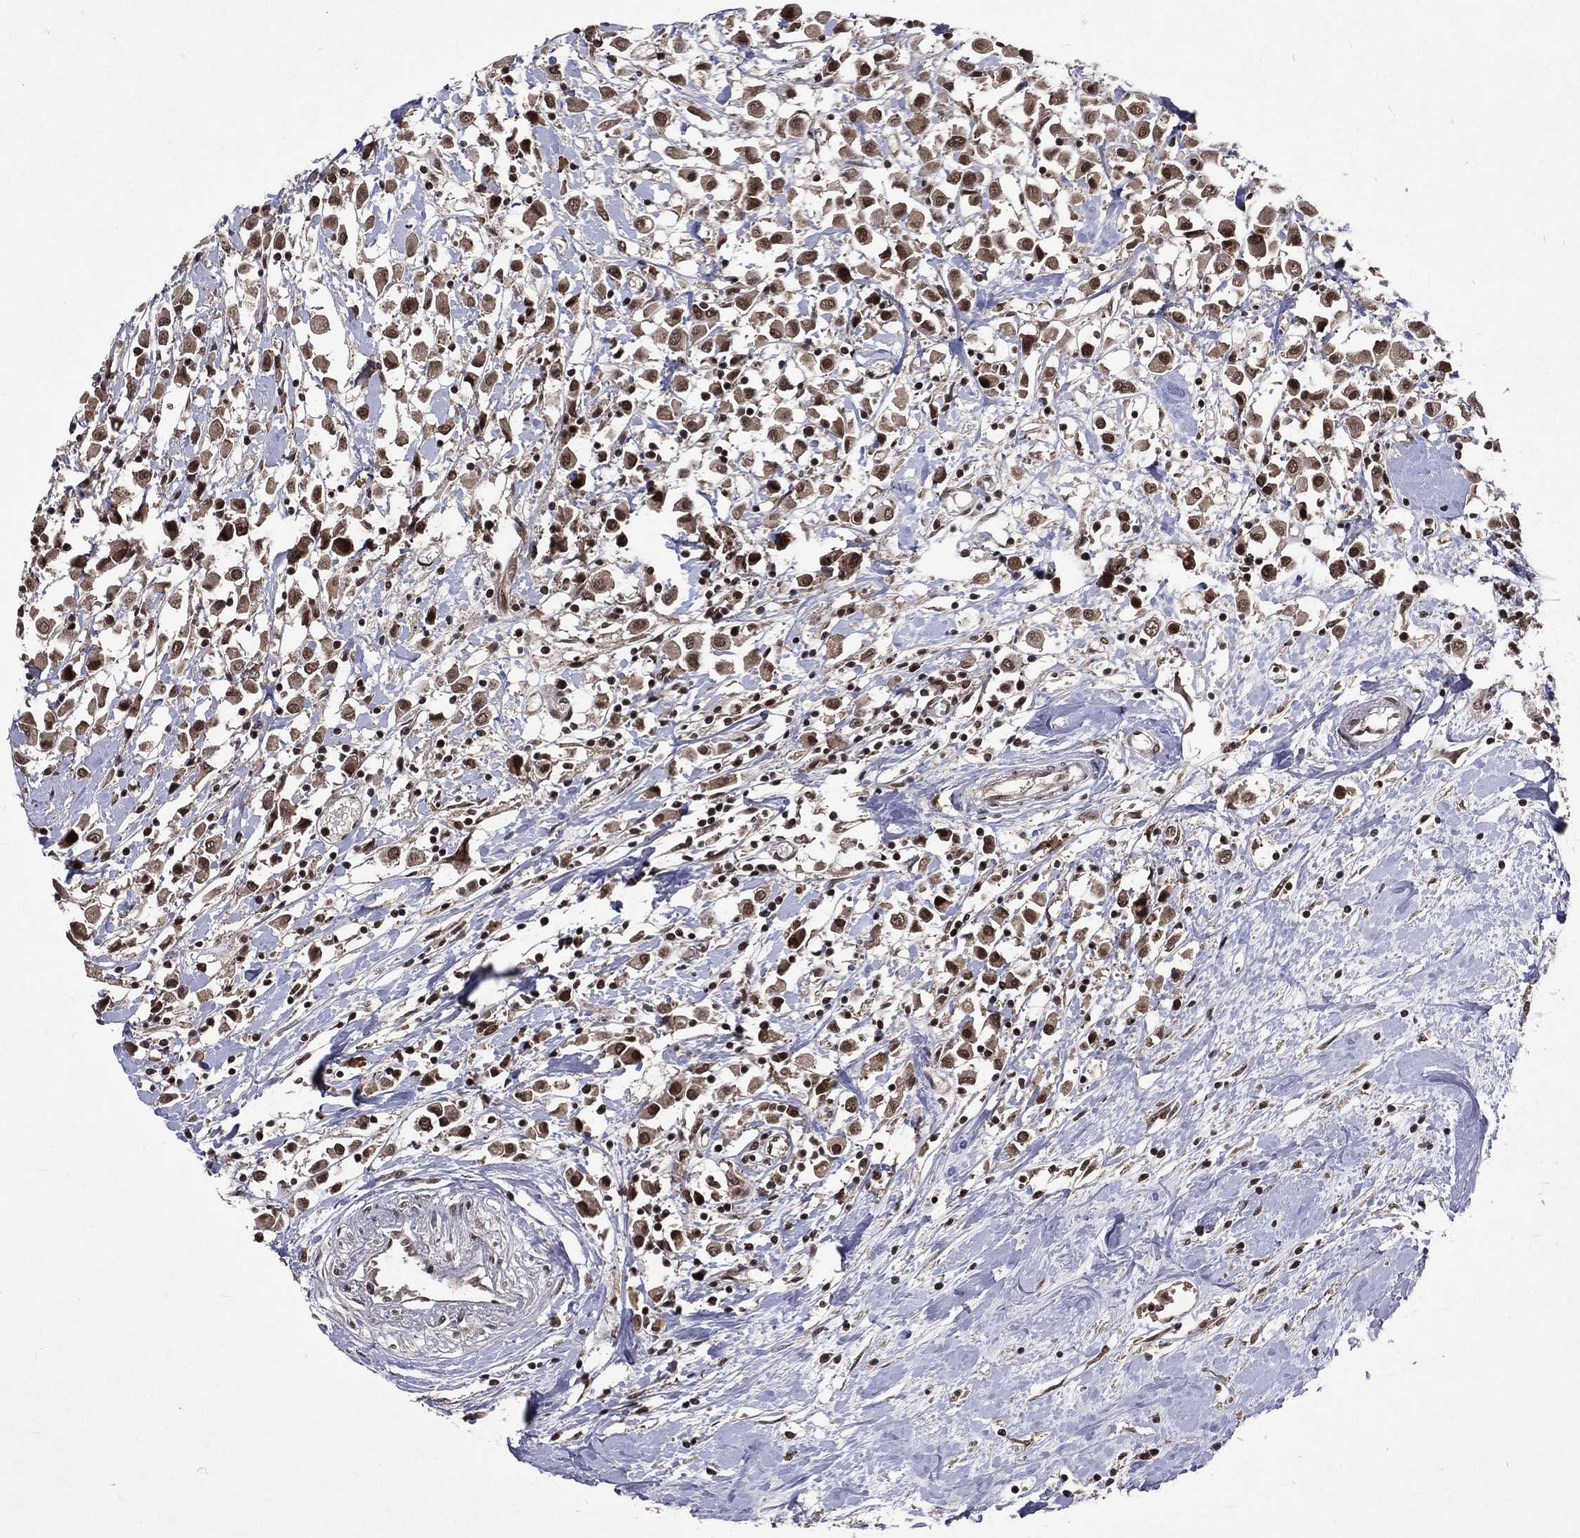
{"staining": {"intensity": "moderate", "quantity": ">75%", "location": "cytoplasmic/membranous,nuclear"}, "tissue": "breast cancer", "cell_type": "Tumor cells", "image_type": "cancer", "snomed": [{"axis": "morphology", "description": "Duct carcinoma"}, {"axis": "topography", "description": "Breast"}], "caption": "Moderate cytoplasmic/membranous and nuclear protein expression is present in about >75% of tumor cells in infiltrating ductal carcinoma (breast). Nuclei are stained in blue.", "gene": "DMAP1", "patient": {"sex": "female", "age": 61}}